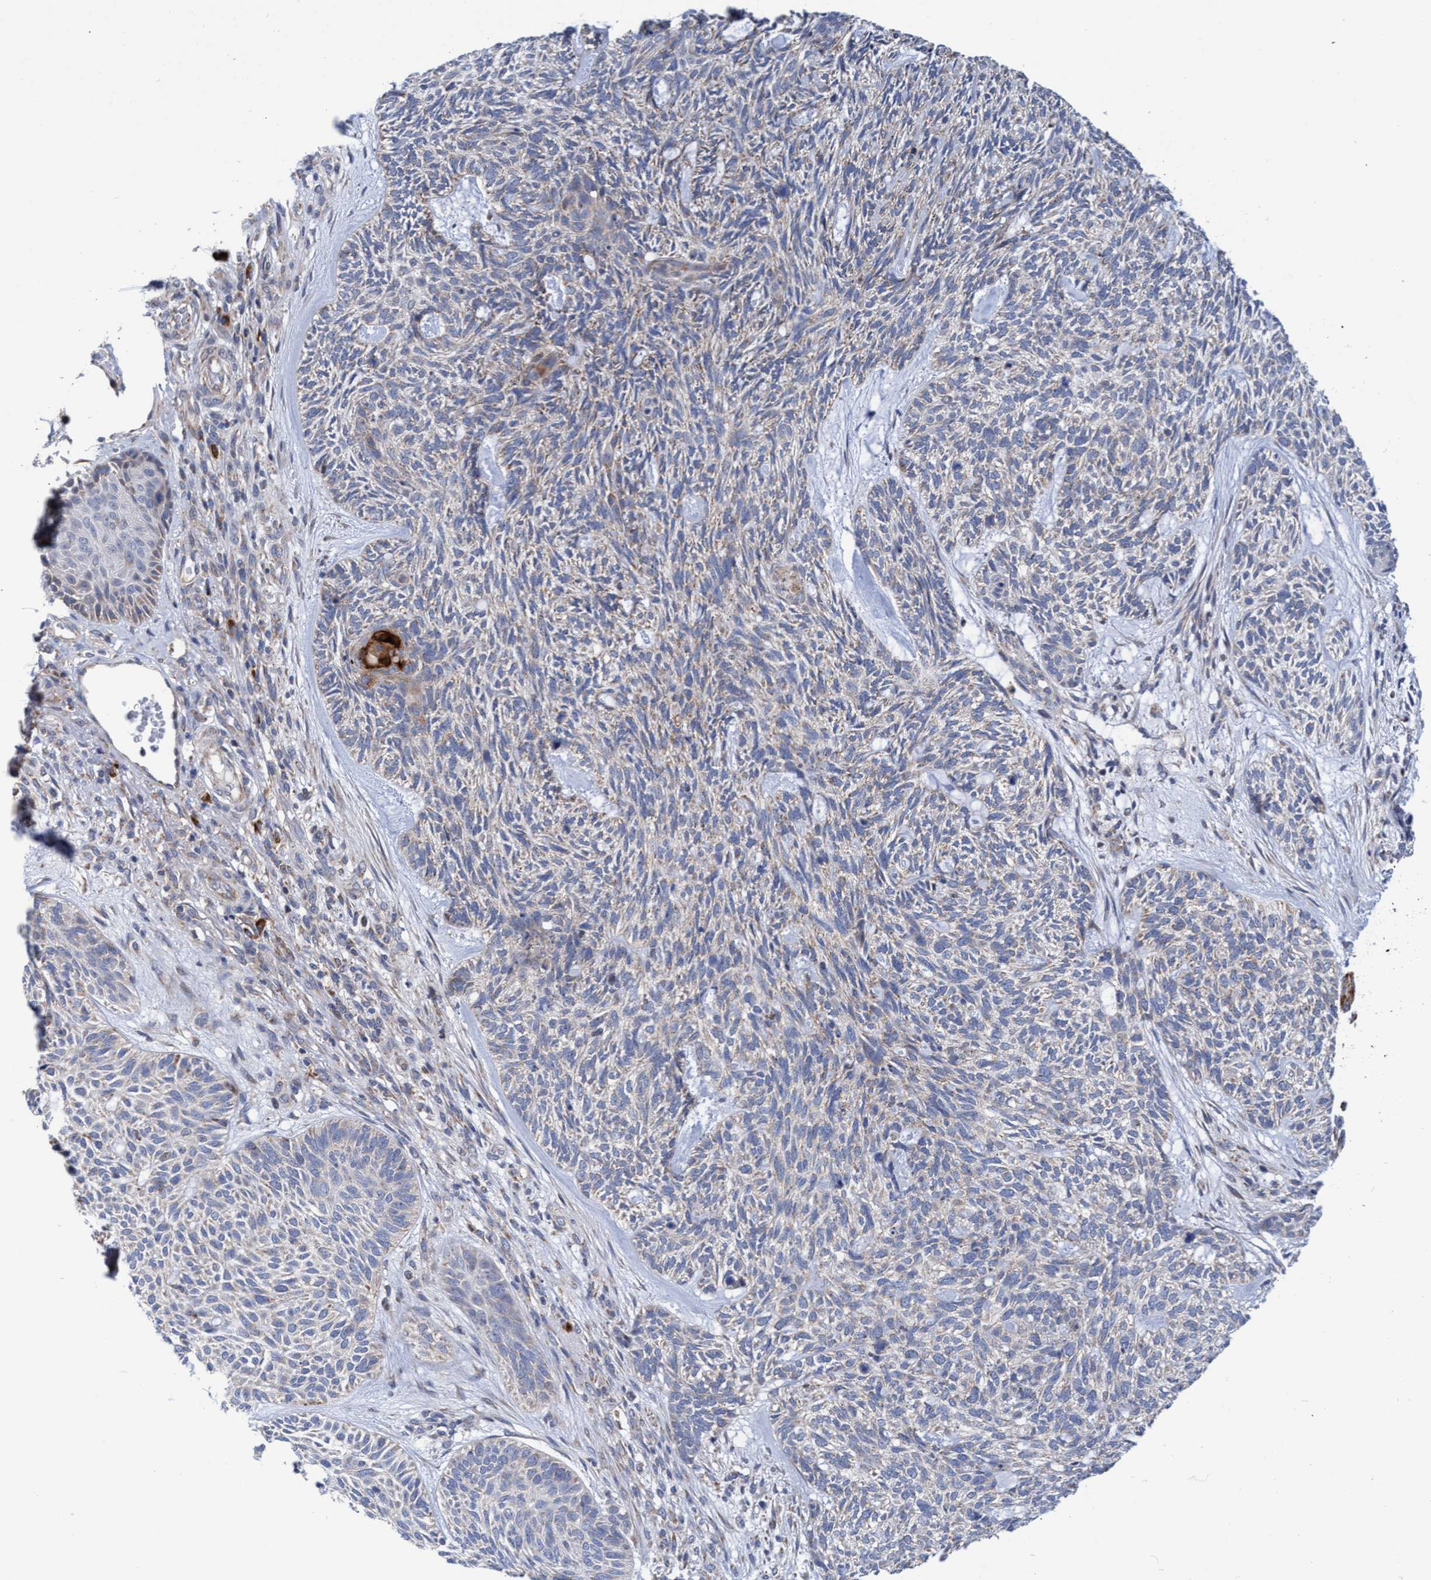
{"staining": {"intensity": "weak", "quantity": "<25%", "location": "cytoplasmic/membranous"}, "tissue": "skin cancer", "cell_type": "Tumor cells", "image_type": "cancer", "snomed": [{"axis": "morphology", "description": "Basal cell carcinoma"}, {"axis": "topography", "description": "Skin"}], "caption": "The immunohistochemistry (IHC) micrograph has no significant positivity in tumor cells of skin cancer (basal cell carcinoma) tissue.", "gene": "NAT16", "patient": {"sex": "male", "age": 55}}